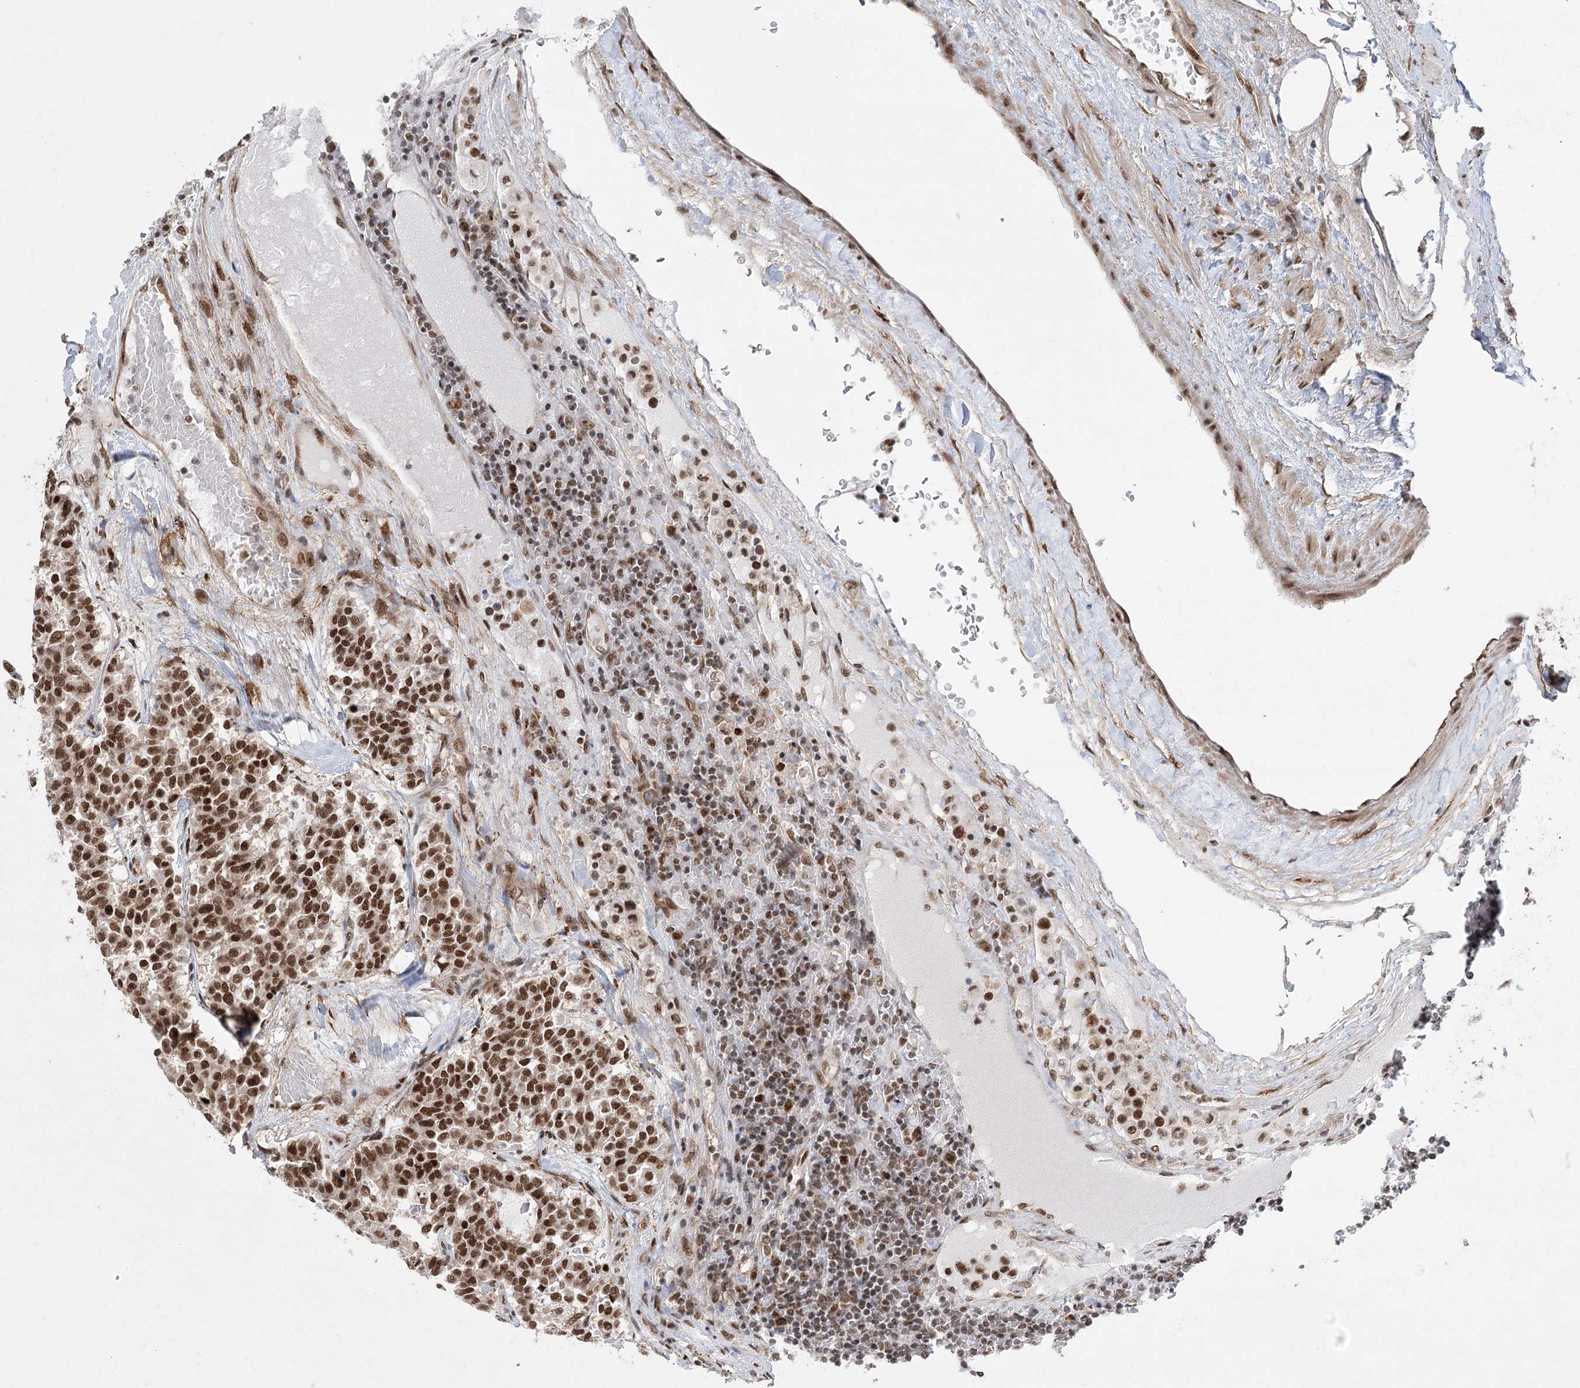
{"staining": {"intensity": "strong", "quantity": ">75%", "location": "nuclear"}, "tissue": "carcinoid", "cell_type": "Tumor cells", "image_type": "cancer", "snomed": [{"axis": "morphology", "description": "Carcinoid, malignant, NOS"}, {"axis": "topography", "description": "Pancreas"}], "caption": "Carcinoid was stained to show a protein in brown. There is high levels of strong nuclear positivity in approximately >75% of tumor cells.", "gene": "ZCCHC8", "patient": {"sex": "female", "age": 54}}